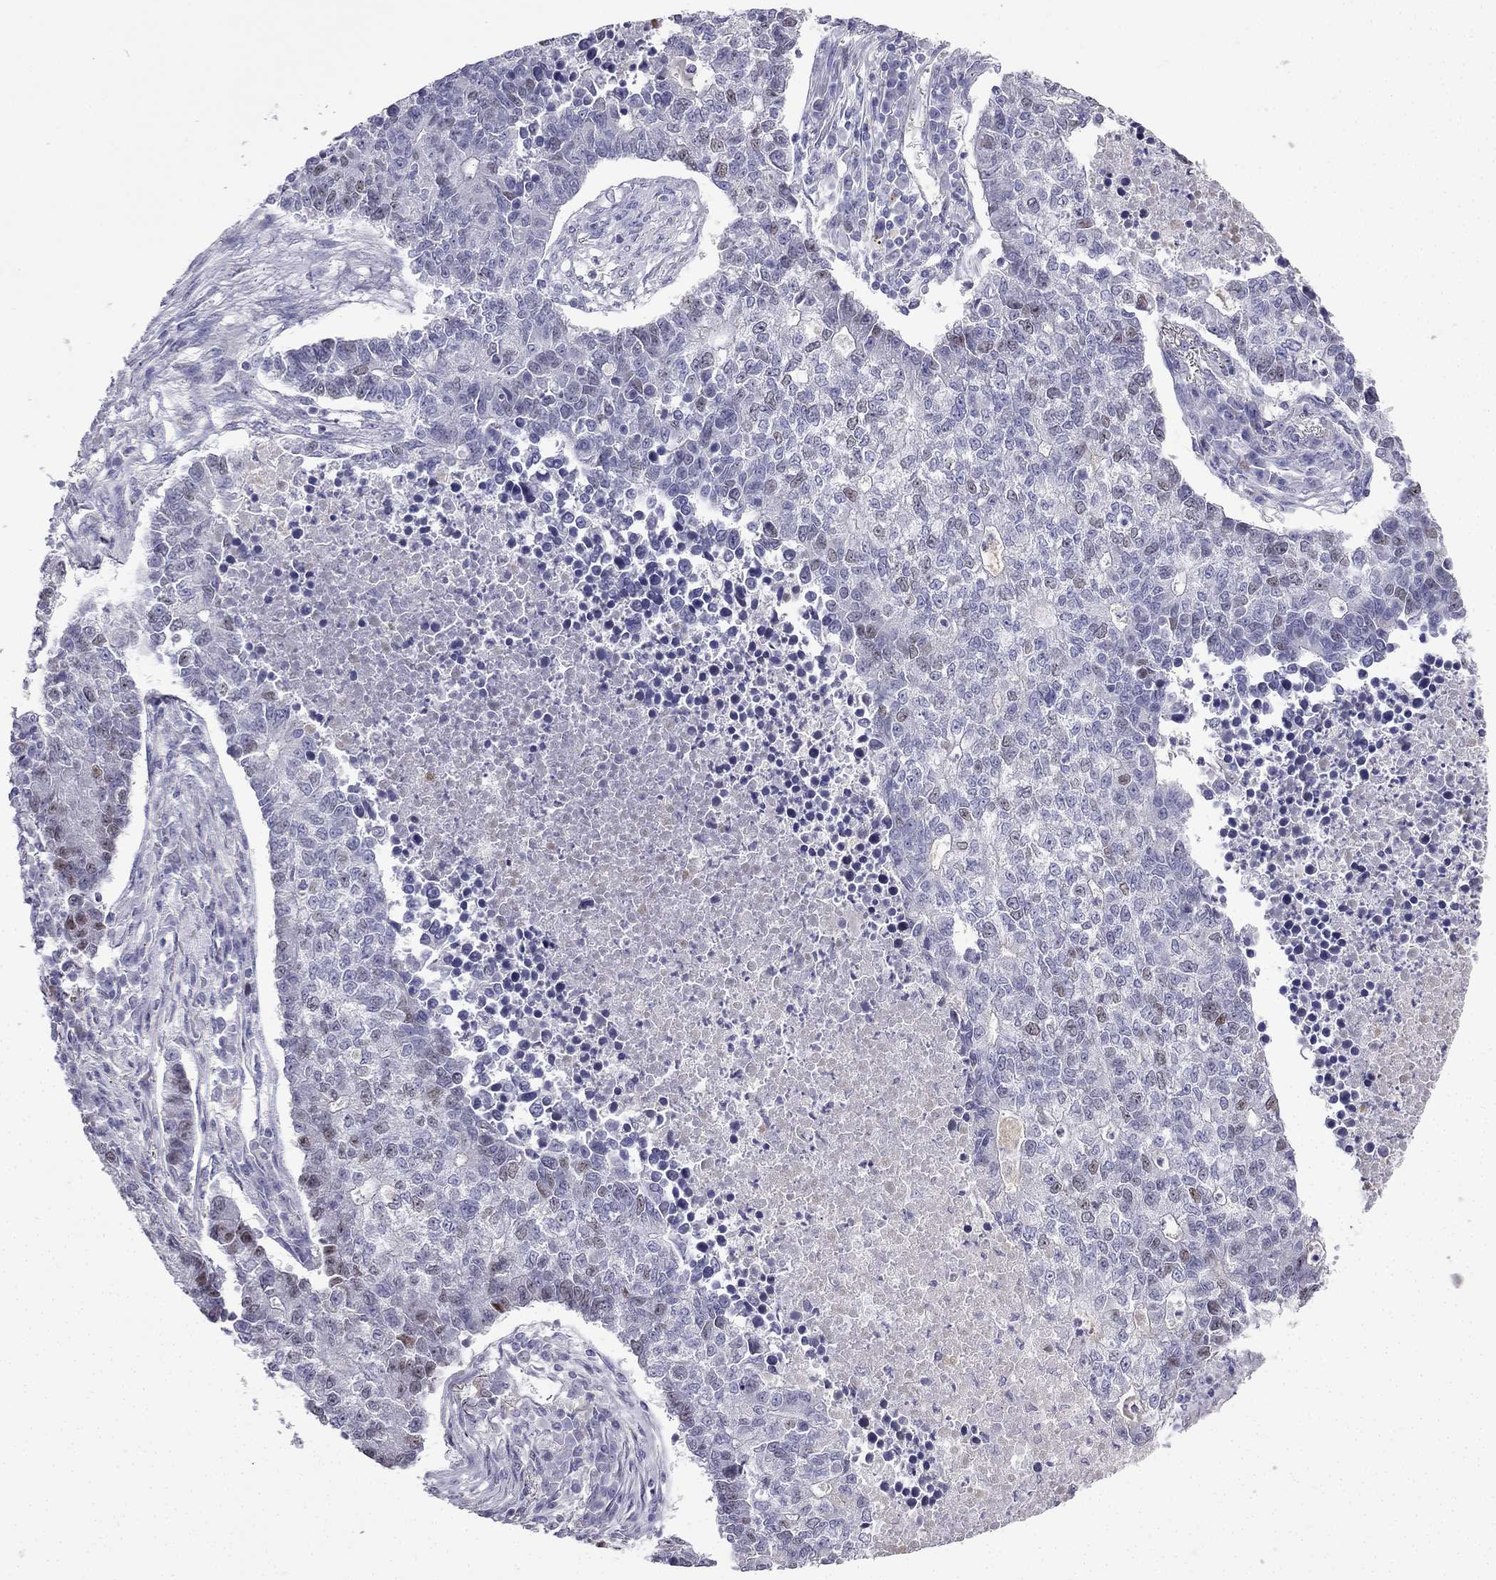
{"staining": {"intensity": "weak", "quantity": "<25%", "location": "nuclear"}, "tissue": "lung cancer", "cell_type": "Tumor cells", "image_type": "cancer", "snomed": [{"axis": "morphology", "description": "Adenocarcinoma, NOS"}, {"axis": "topography", "description": "Lung"}], "caption": "Tumor cells show no significant positivity in lung cancer (adenocarcinoma). (Stains: DAB (3,3'-diaminobenzidine) IHC with hematoxylin counter stain, Microscopy: brightfield microscopy at high magnification).", "gene": "UHRF1", "patient": {"sex": "male", "age": 57}}